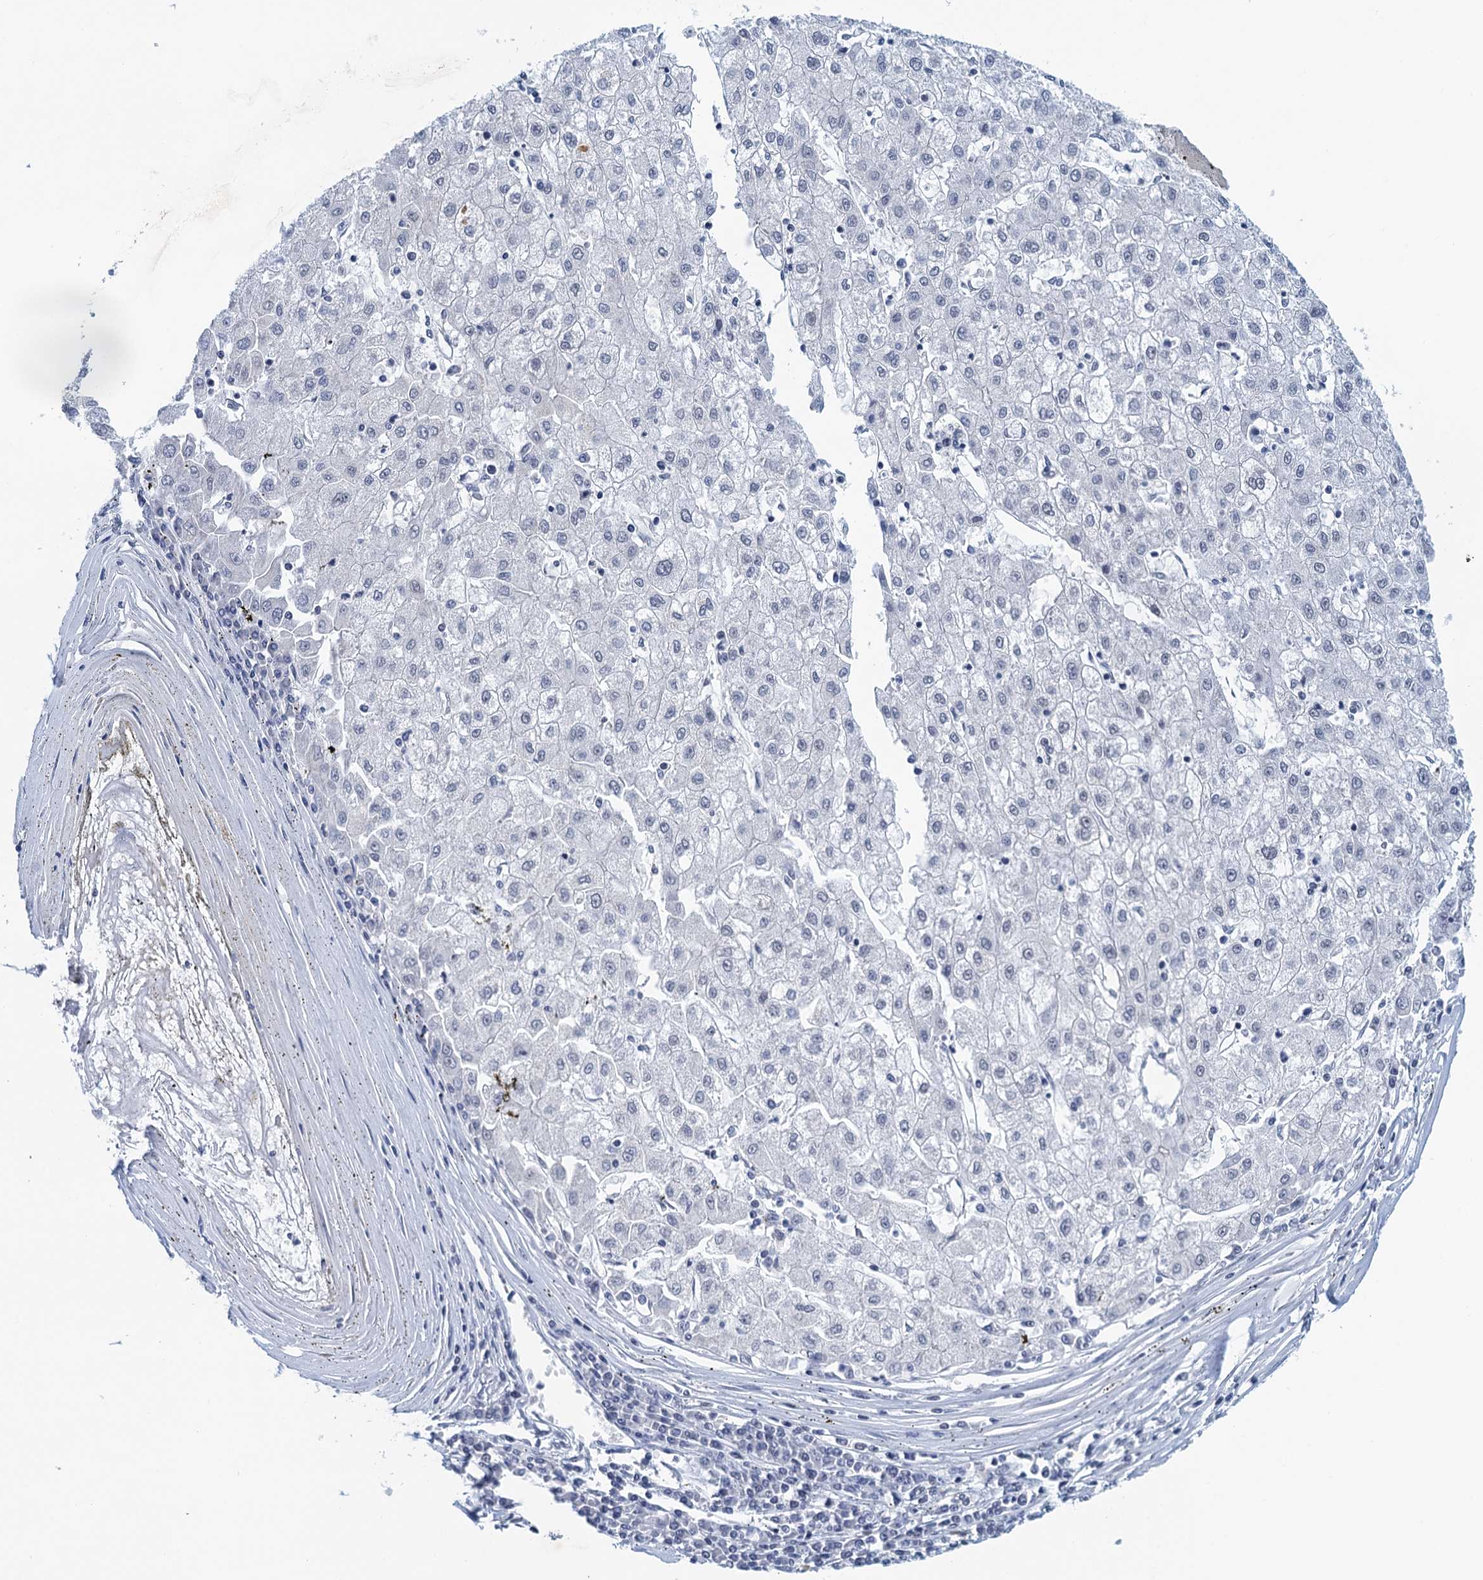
{"staining": {"intensity": "negative", "quantity": "none", "location": "none"}, "tissue": "liver cancer", "cell_type": "Tumor cells", "image_type": "cancer", "snomed": [{"axis": "morphology", "description": "Carcinoma, Hepatocellular, NOS"}, {"axis": "topography", "description": "Liver"}], "caption": "This is a histopathology image of IHC staining of liver hepatocellular carcinoma, which shows no positivity in tumor cells.", "gene": "EPS8L1", "patient": {"sex": "male", "age": 72}}